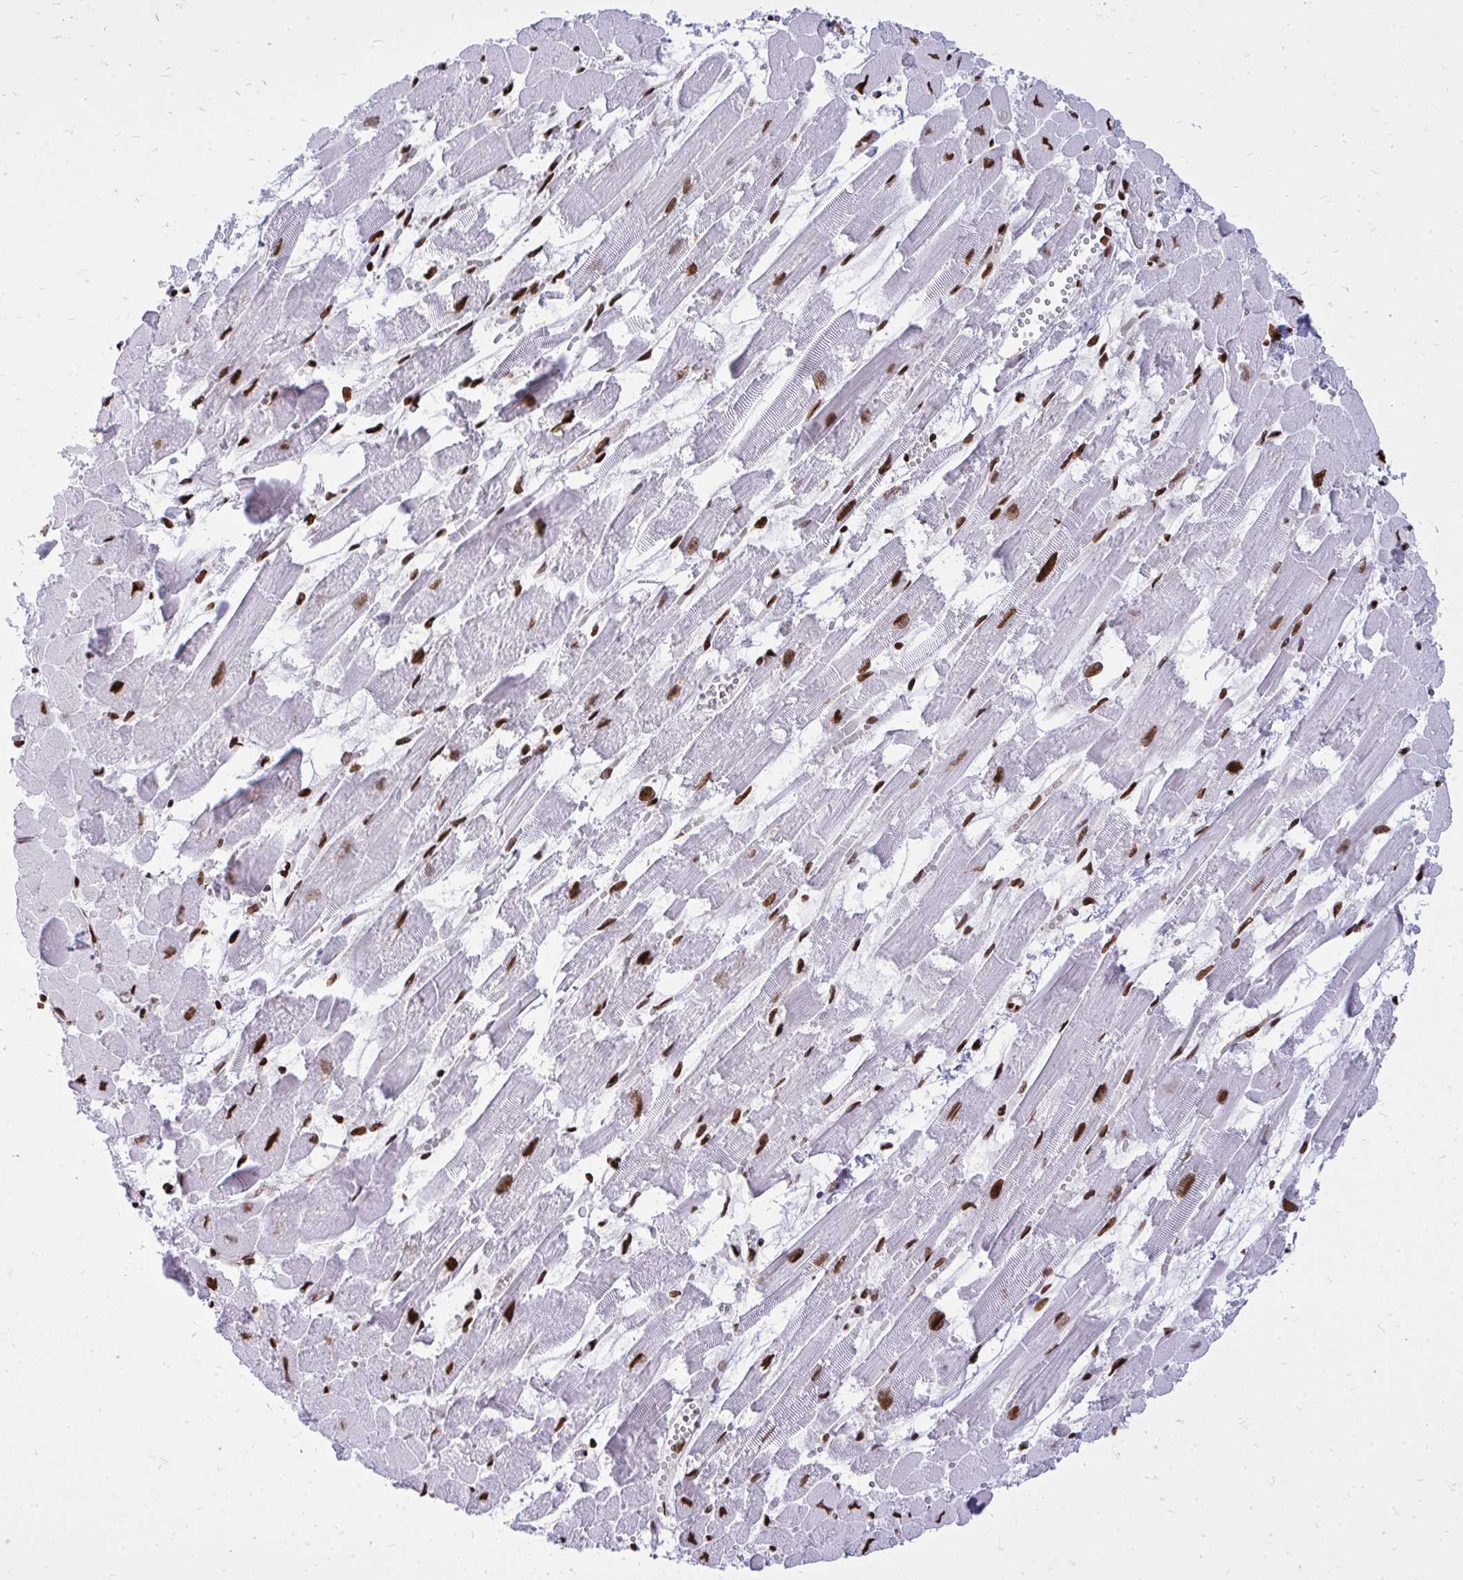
{"staining": {"intensity": "strong", "quantity": ">75%", "location": "nuclear"}, "tissue": "heart muscle", "cell_type": "Cardiomyocytes", "image_type": "normal", "snomed": [{"axis": "morphology", "description": "Normal tissue, NOS"}, {"axis": "topography", "description": "Heart"}], "caption": "Immunohistochemistry (IHC) micrograph of normal heart muscle: heart muscle stained using immunohistochemistry demonstrates high levels of strong protein expression localized specifically in the nuclear of cardiomyocytes, appearing as a nuclear brown color.", "gene": "TBL1Y", "patient": {"sex": "female", "age": 52}}